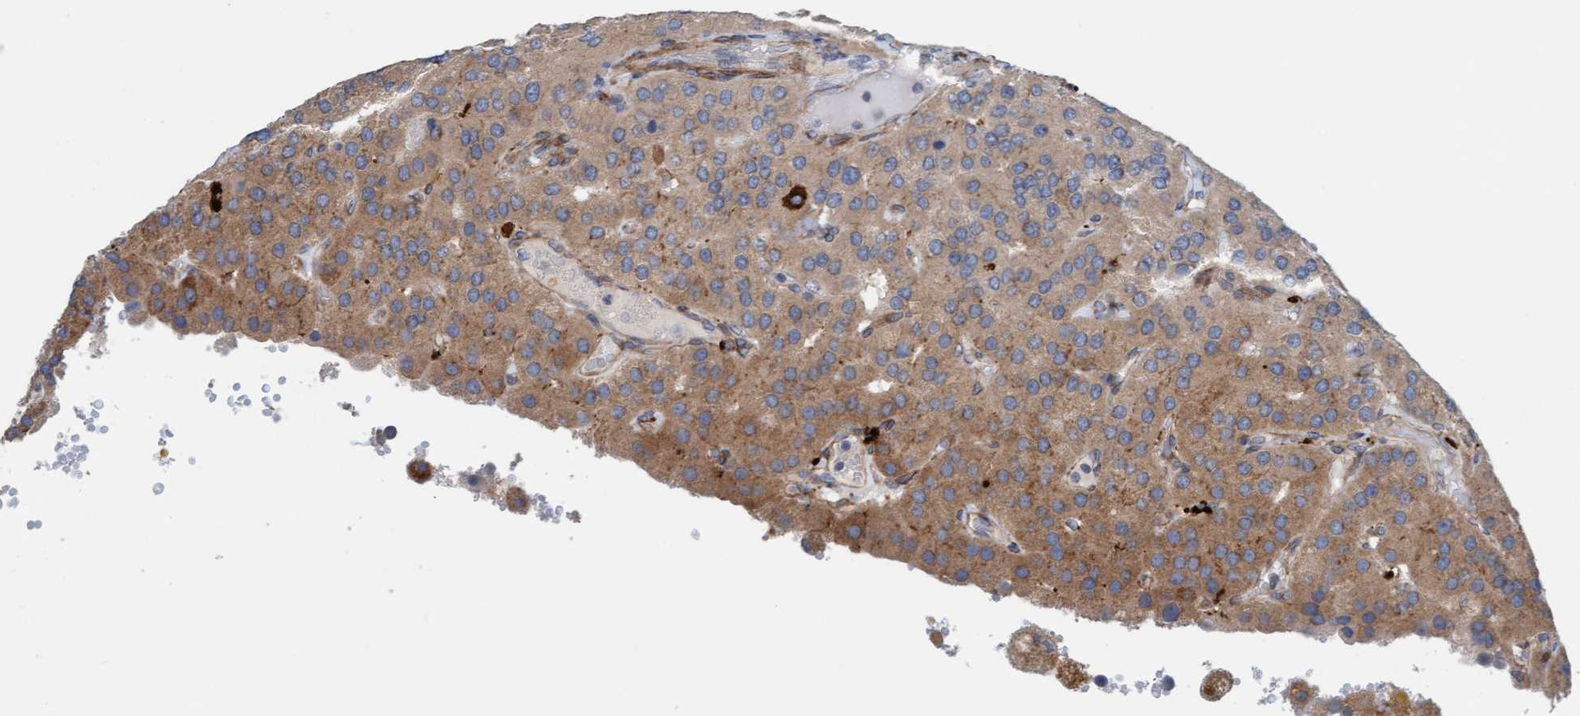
{"staining": {"intensity": "moderate", "quantity": ">75%", "location": "cytoplasmic/membranous"}, "tissue": "parathyroid gland", "cell_type": "Glandular cells", "image_type": "normal", "snomed": [{"axis": "morphology", "description": "Normal tissue, NOS"}, {"axis": "morphology", "description": "Adenoma, NOS"}, {"axis": "topography", "description": "Parathyroid gland"}], "caption": "This histopathology image demonstrates immunohistochemistry staining of normal human parathyroid gland, with medium moderate cytoplasmic/membranous expression in approximately >75% of glandular cells.", "gene": "CDK5RAP3", "patient": {"sex": "female", "age": 86}}